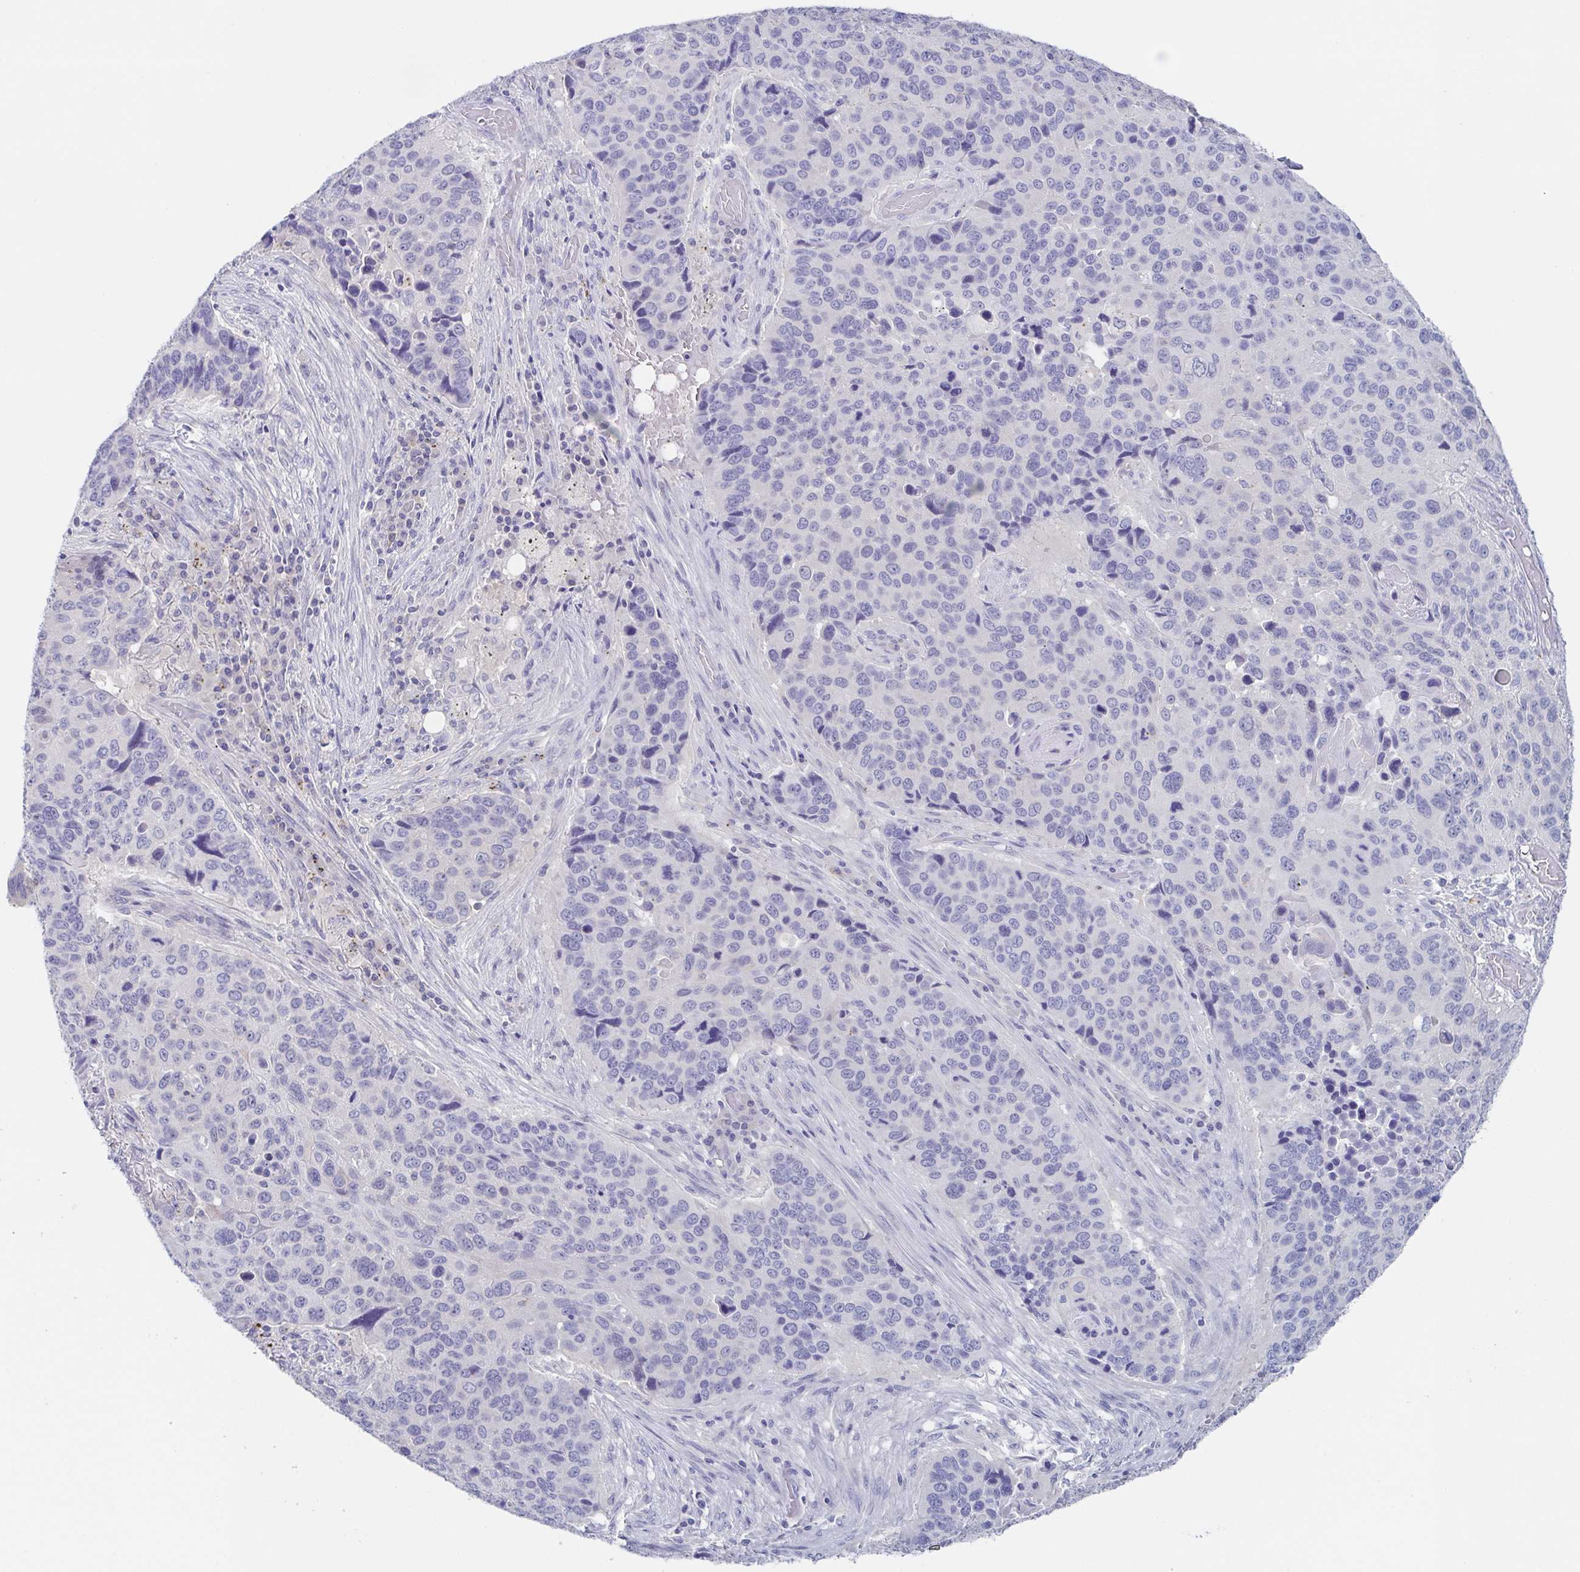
{"staining": {"intensity": "negative", "quantity": "none", "location": "none"}, "tissue": "lung cancer", "cell_type": "Tumor cells", "image_type": "cancer", "snomed": [{"axis": "morphology", "description": "Squamous cell carcinoma, NOS"}, {"axis": "topography", "description": "Lung"}], "caption": "This micrograph is of squamous cell carcinoma (lung) stained with IHC to label a protein in brown with the nuclei are counter-stained blue. There is no expression in tumor cells. The staining is performed using DAB brown chromogen with nuclei counter-stained in using hematoxylin.", "gene": "HTR2A", "patient": {"sex": "male", "age": 68}}